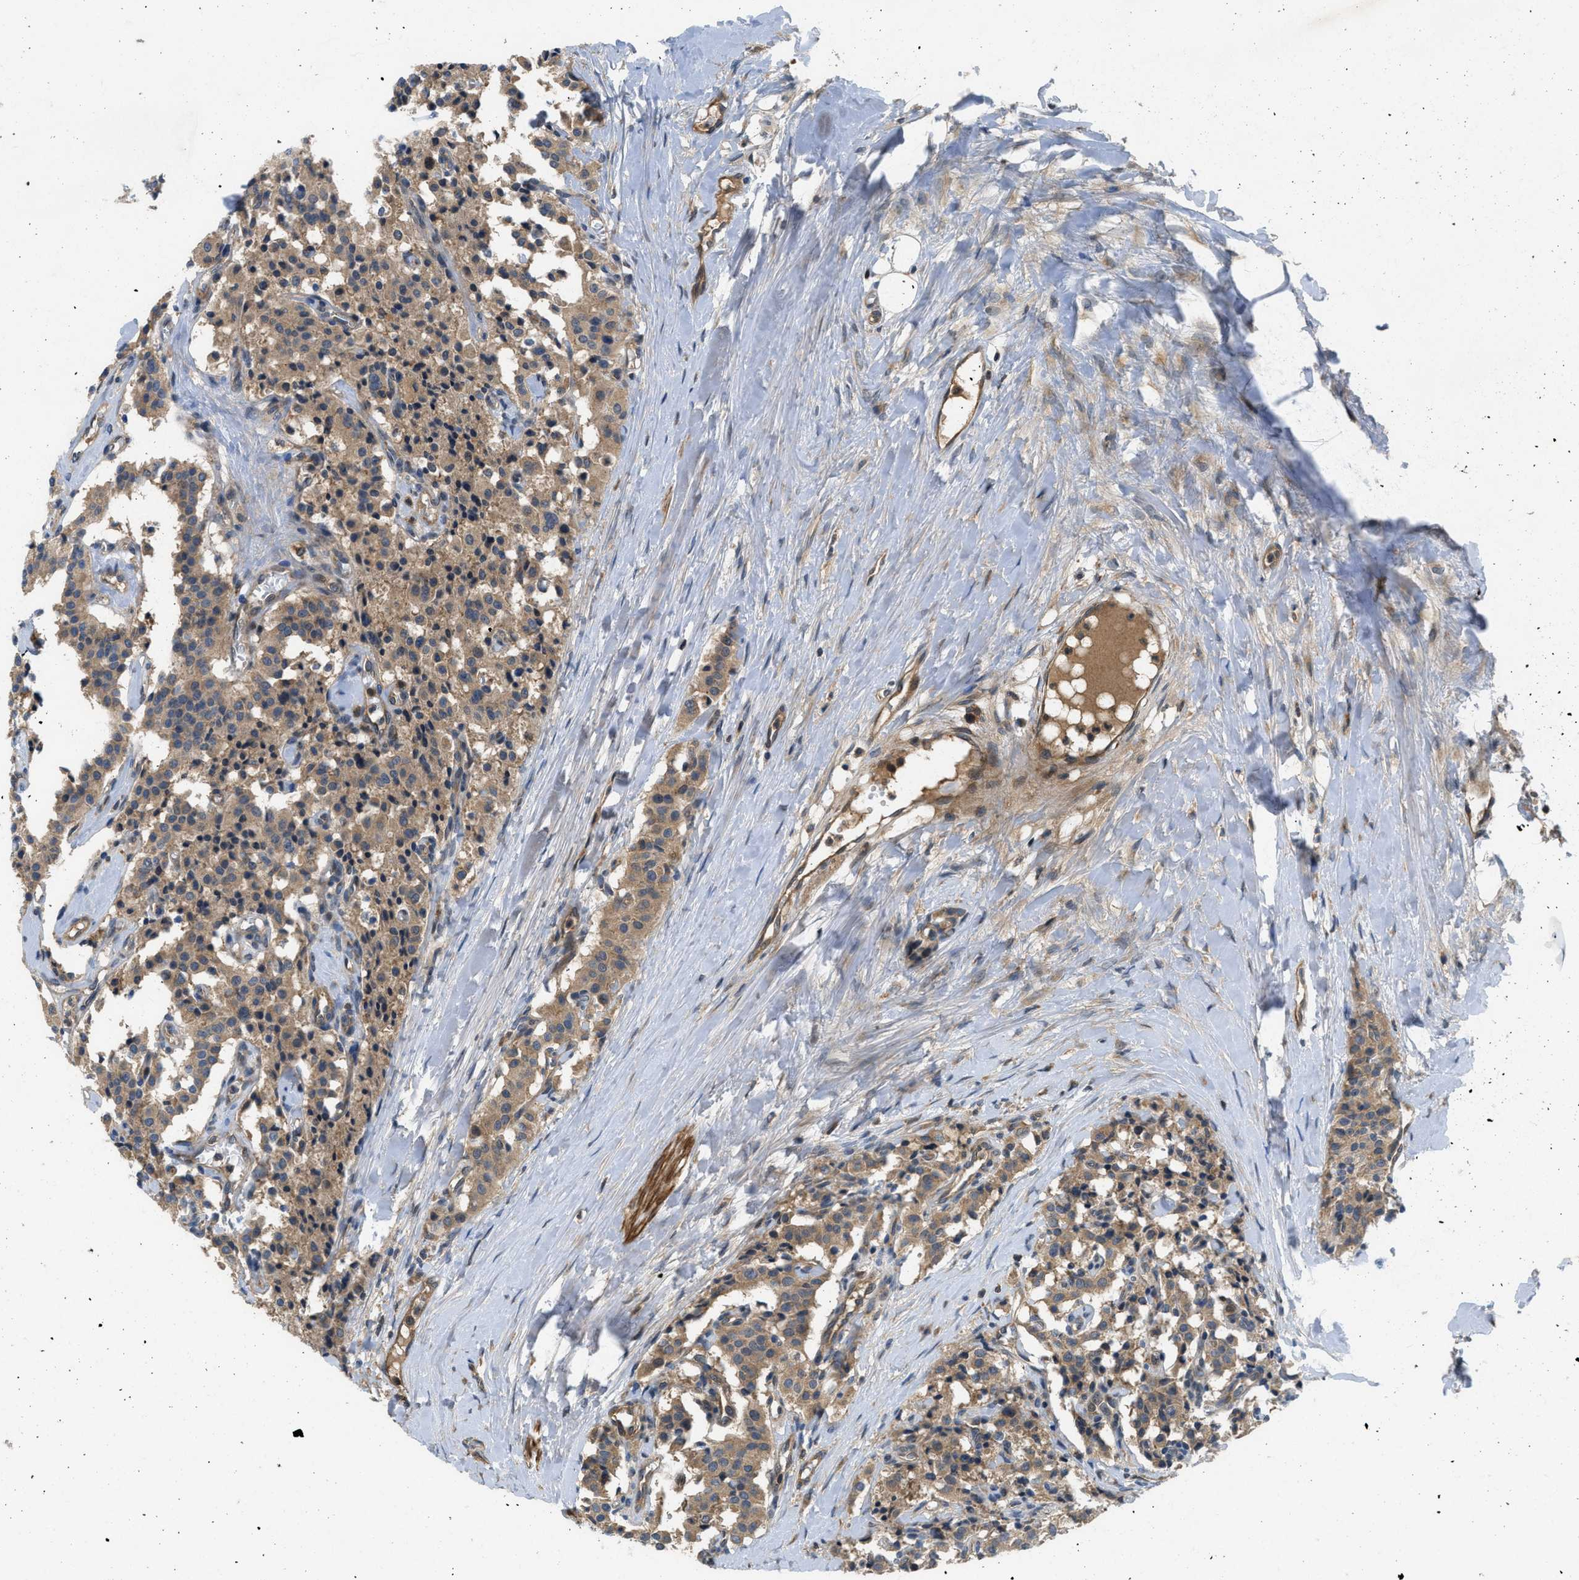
{"staining": {"intensity": "moderate", "quantity": ">75%", "location": "cytoplasmic/membranous"}, "tissue": "carcinoid", "cell_type": "Tumor cells", "image_type": "cancer", "snomed": [{"axis": "morphology", "description": "Carcinoid, malignant, NOS"}, {"axis": "topography", "description": "Lung"}], "caption": "Immunohistochemistry (IHC) image of human carcinoid stained for a protein (brown), which displays medium levels of moderate cytoplasmic/membranous expression in approximately >75% of tumor cells.", "gene": "GPR31", "patient": {"sex": "male", "age": 30}}